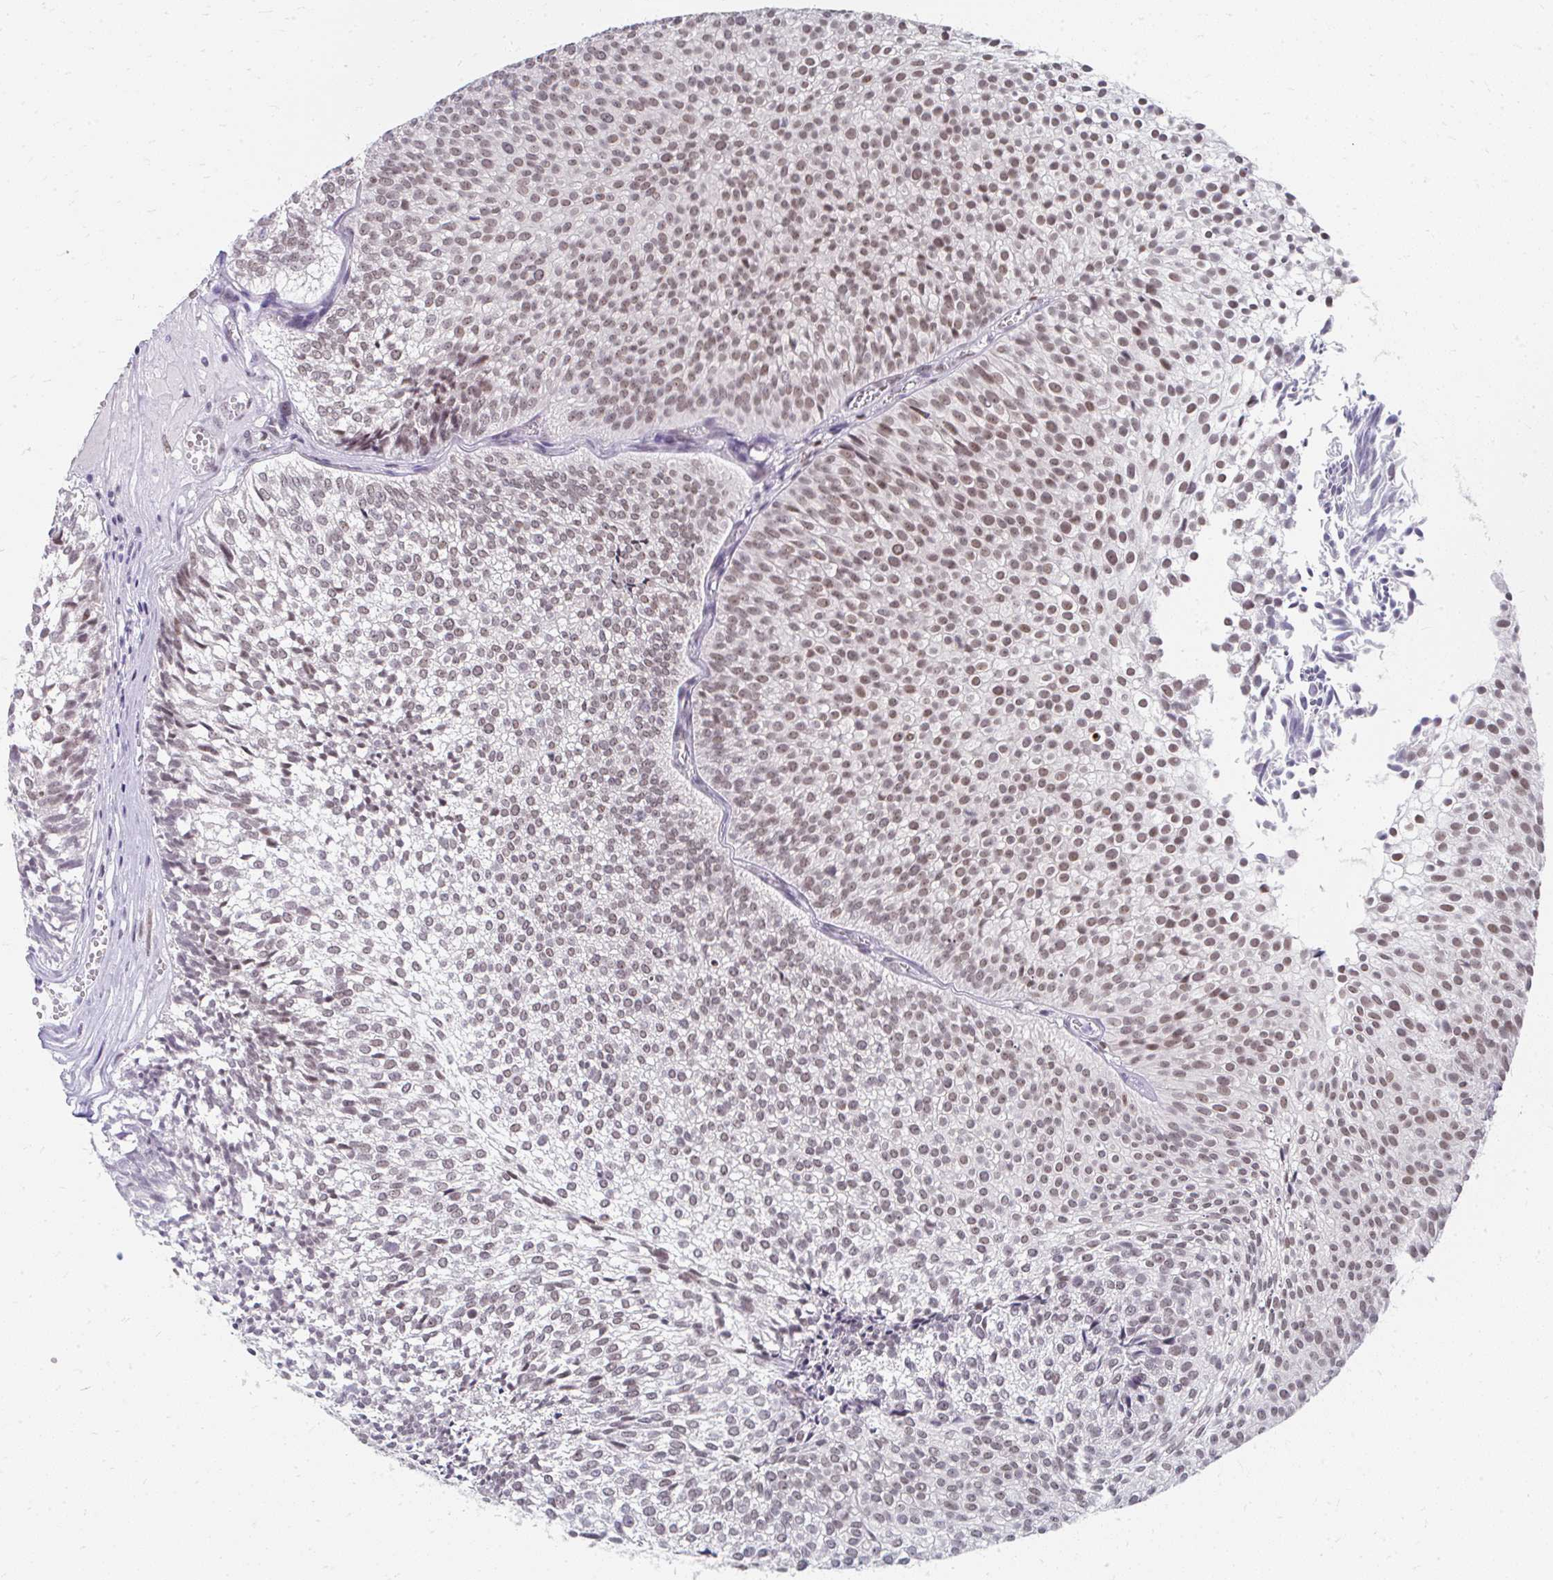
{"staining": {"intensity": "moderate", "quantity": "25%-75%", "location": "nuclear"}, "tissue": "urothelial cancer", "cell_type": "Tumor cells", "image_type": "cancer", "snomed": [{"axis": "morphology", "description": "Urothelial carcinoma, Low grade"}, {"axis": "topography", "description": "Urinary bladder"}], "caption": "An IHC image of tumor tissue is shown. Protein staining in brown shows moderate nuclear positivity in urothelial carcinoma (low-grade) within tumor cells. (DAB IHC, brown staining for protein, blue staining for nuclei).", "gene": "GTF2H1", "patient": {"sex": "male", "age": 91}}